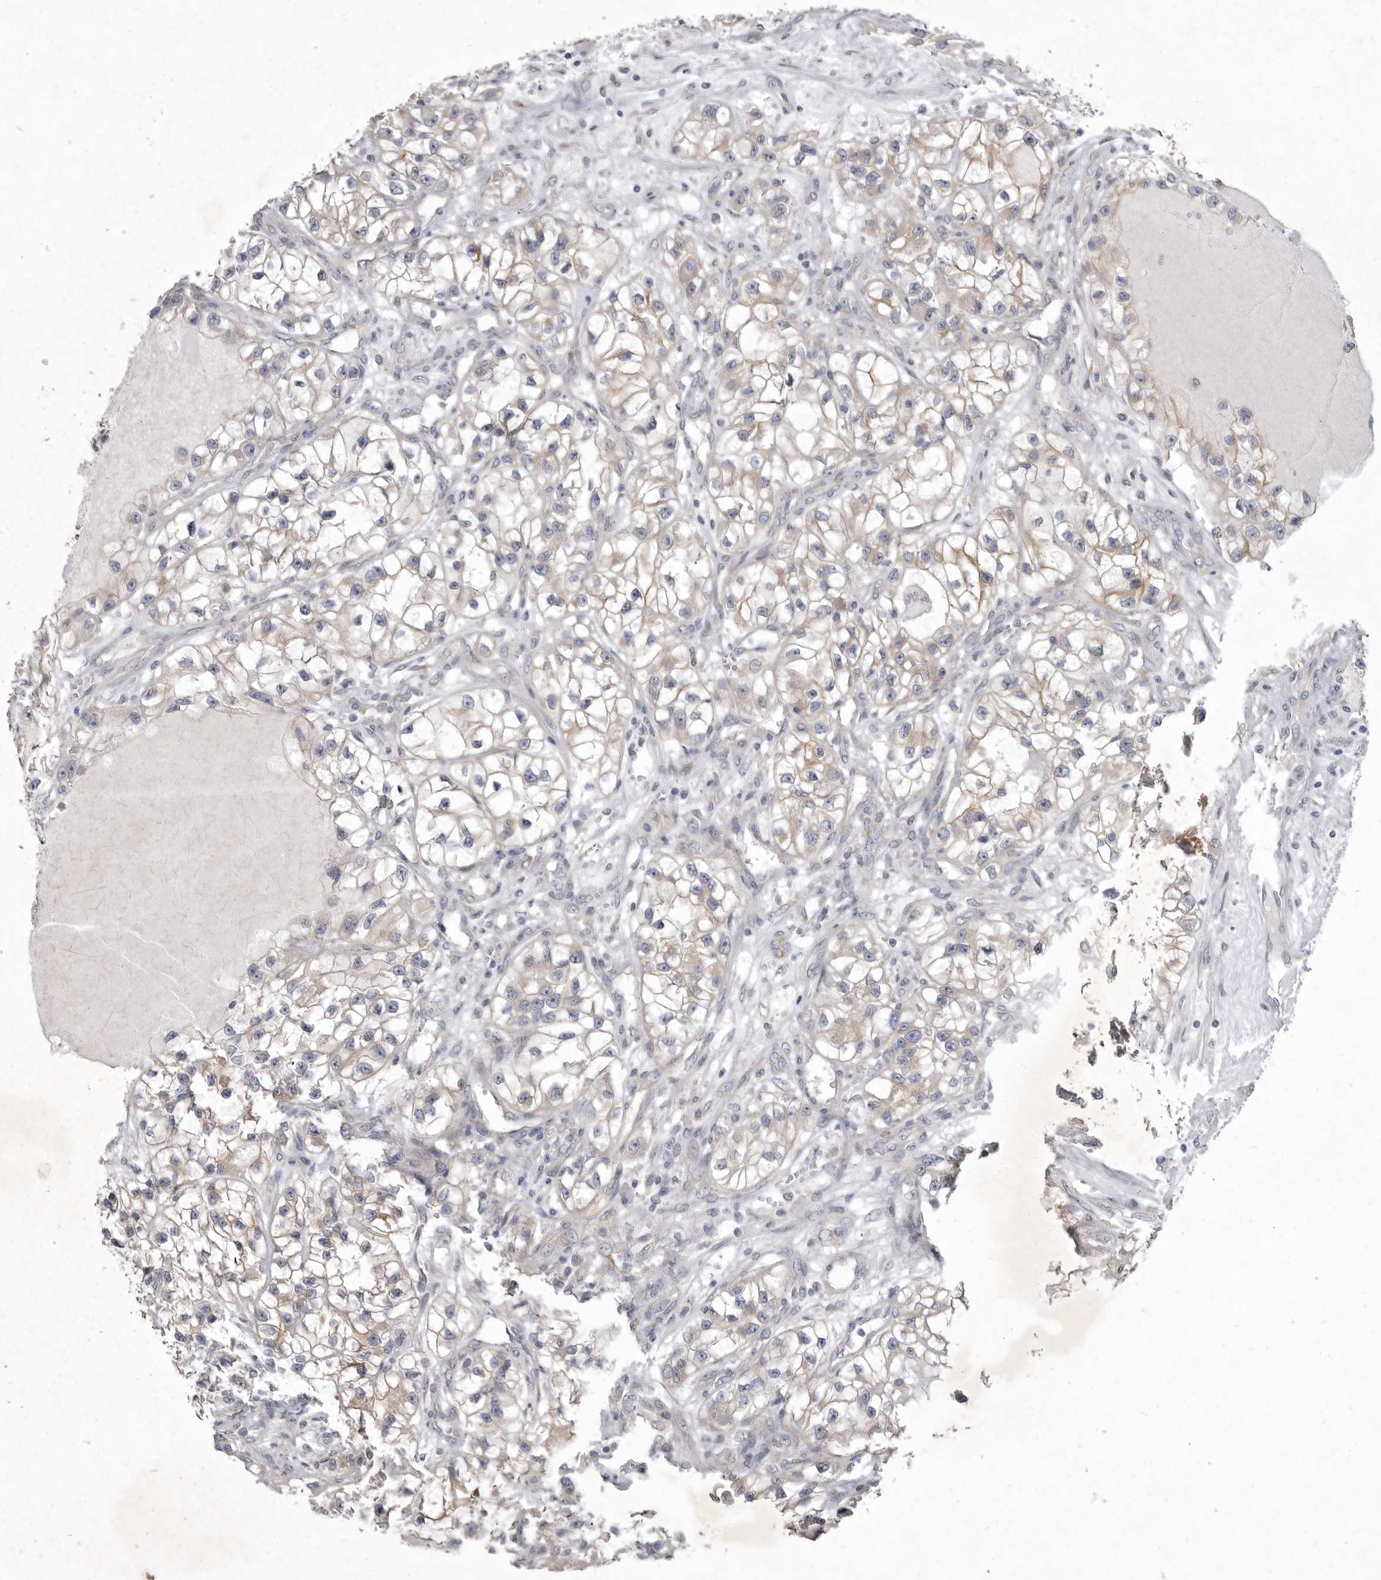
{"staining": {"intensity": "weak", "quantity": ">75%", "location": "cytoplasmic/membranous"}, "tissue": "renal cancer", "cell_type": "Tumor cells", "image_type": "cancer", "snomed": [{"axis": "morphology", "description": "Adenocarcinoma, NOS"}, {"axis": "topography", "description": "Kidney"}], "caption": "High-magnification brightfield microscopy of renal cancer (adenocarcinoma) stained with DAB (brown) and counterstained with hematoxylin (blue). tumor cells exhibit weak cytoplasmic/membranous positivity is seen in approximately>75% of cells.", "gene": "P2RX6", "patient": {"sex": "female", "age": 57}}